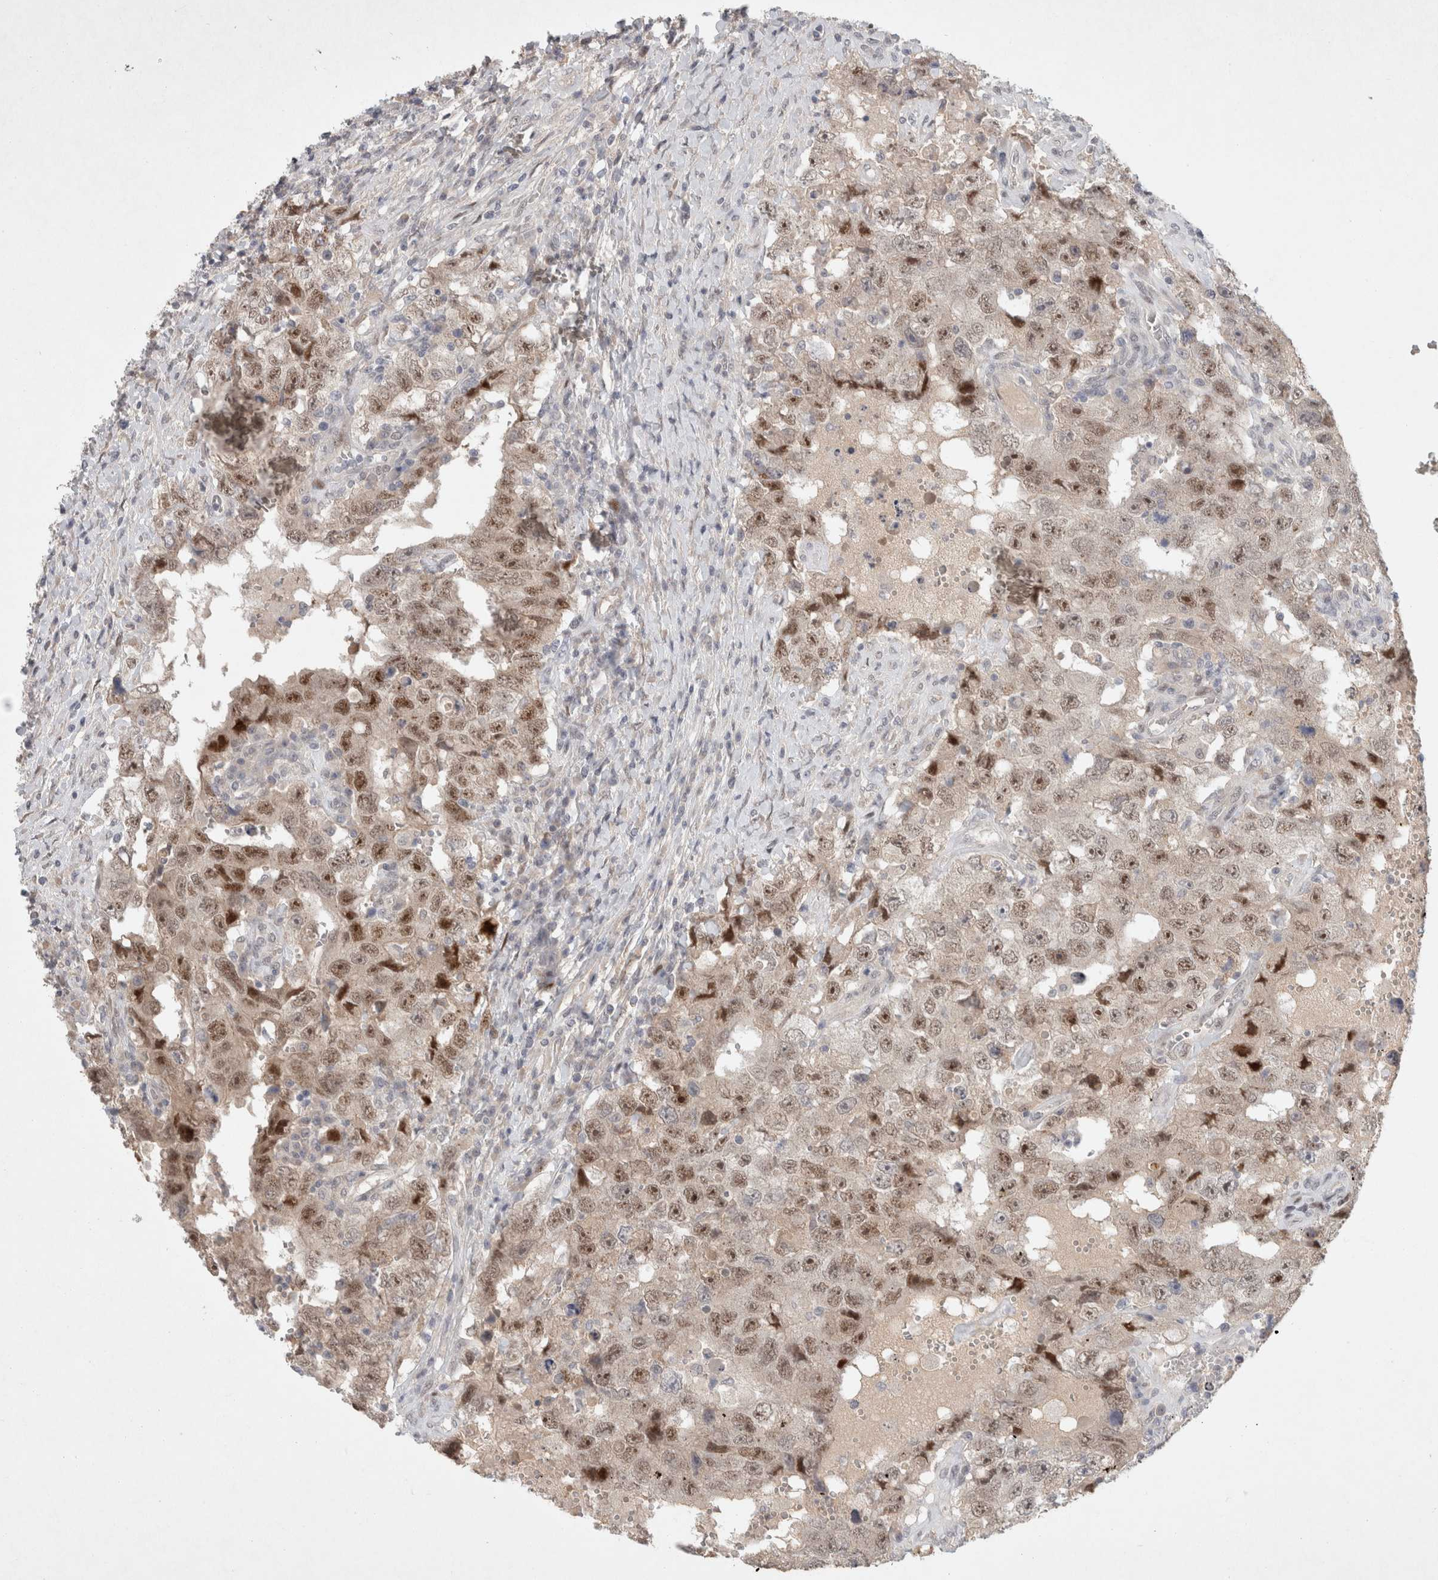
{"staining": {"intensity": "moderate", "quantity": ">75%", "location": "nuclear"}, "tissue": "testis cancer", "cell_type": "Tumor cells", "image_type": "cancer", "snomed": [{"axis": "morphology", "description": "Carcinoma, Embryonal, NOS"}, {"axis": "topography", "description": "Testis"}], "caption": "A brown stain labels moderate nuclear expression of a protein in testis cancer tumor cells.", "gene": "RASAL2", "patient": {"sex": "male", "age": 26}}